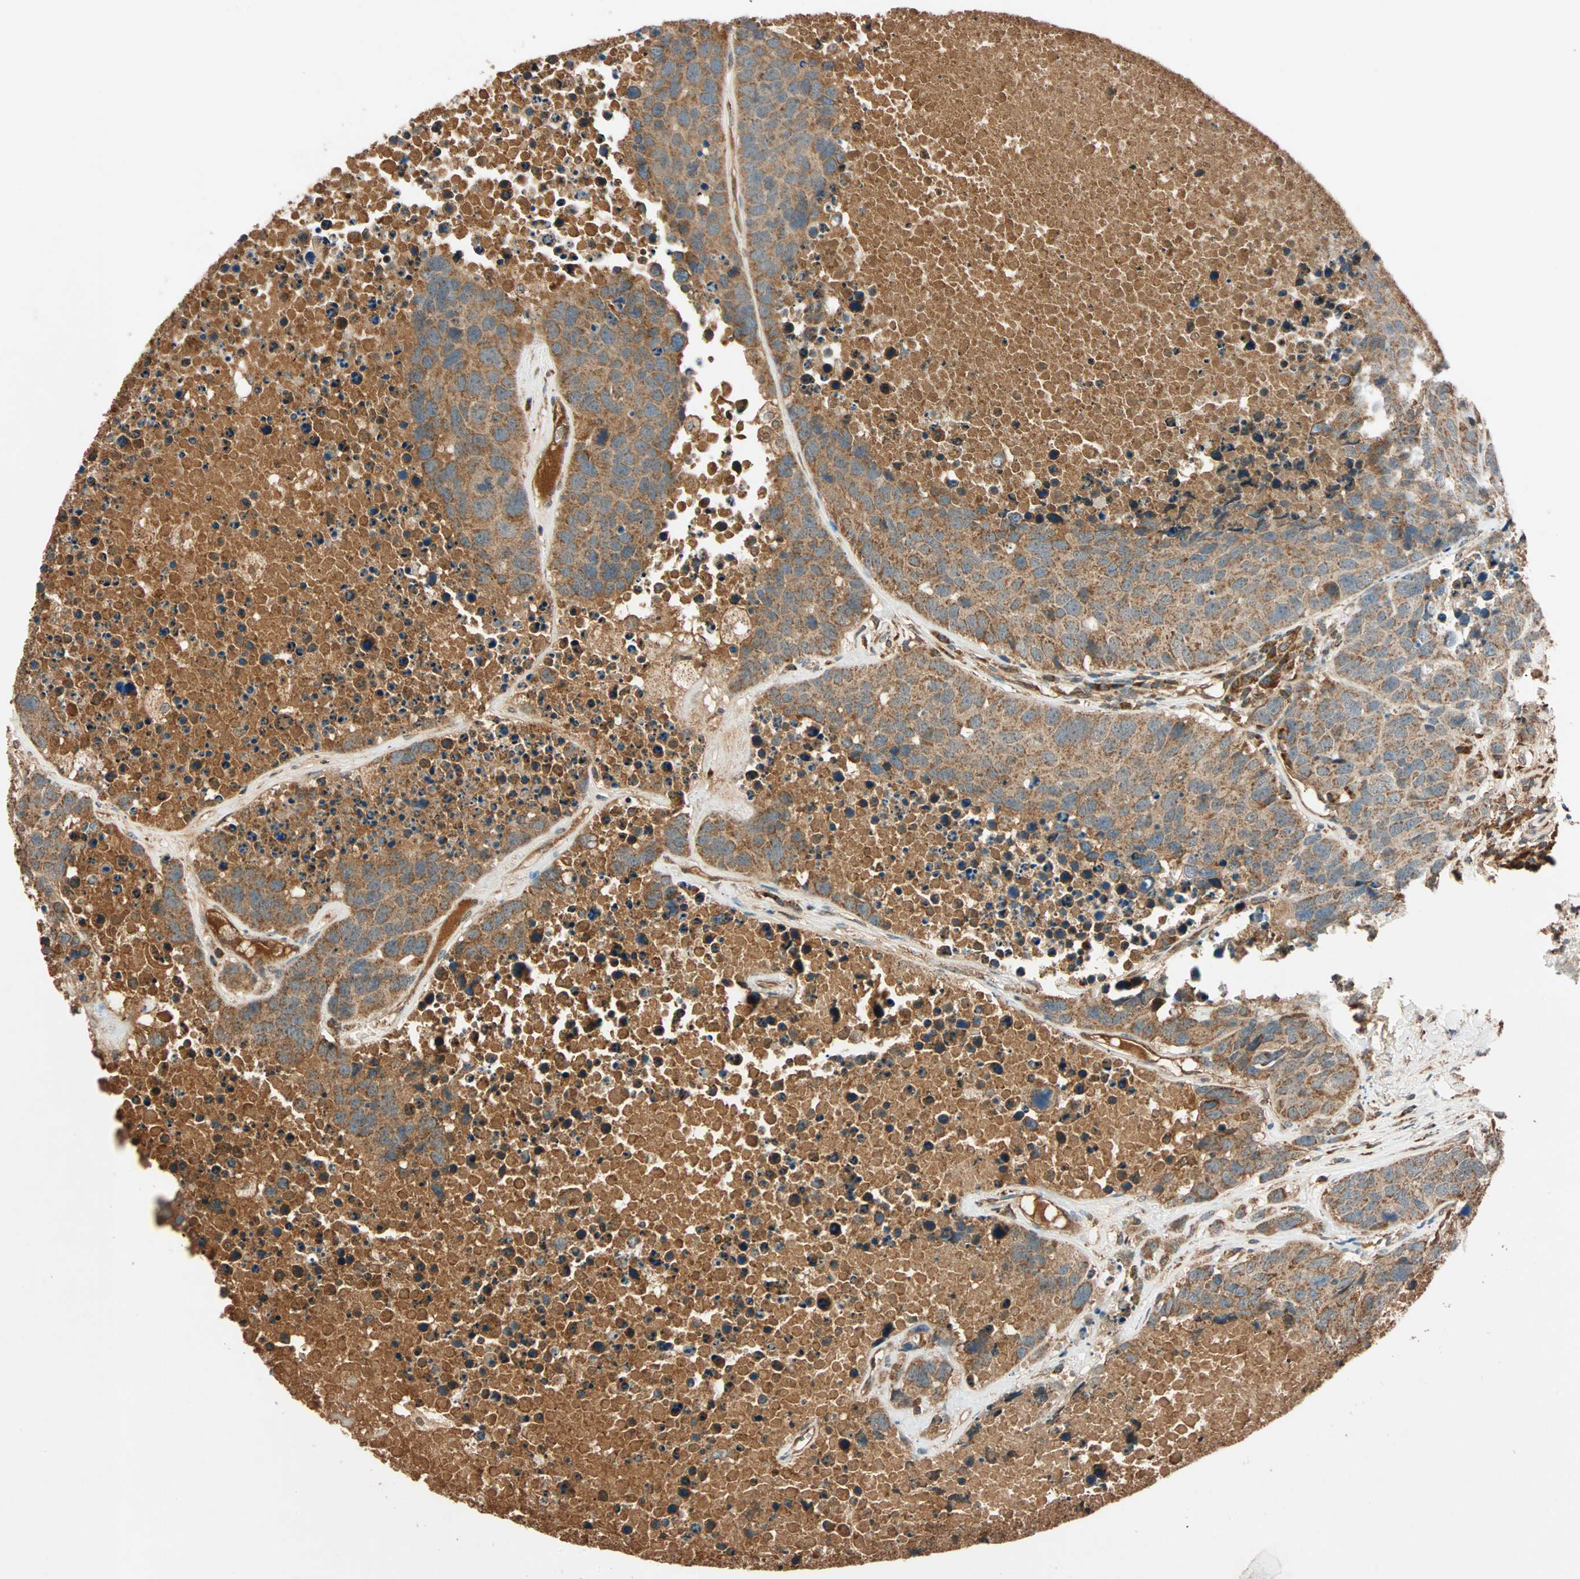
{"staining": {"intensity": "moderate", "quantity": ">75%", "location": "cytoplasmic/membranous"}, "tissue": "carcinoid", "cell_type": "Tumor cells", "image_type": "cancer", "snomed": [{"axis": "morphology", "description": "Carcinoid, malignant, NOS"}, {"axis": "topography", "description": "Lung"}], "caption": "Brown immunohistochemical staining in malignant carcinoid demonstrates moderate cytoplasmic/membranous expression in about >75% of tumor cells.", "gene": "MAPK1", "patient": {"sex": "male", "age": 60}}